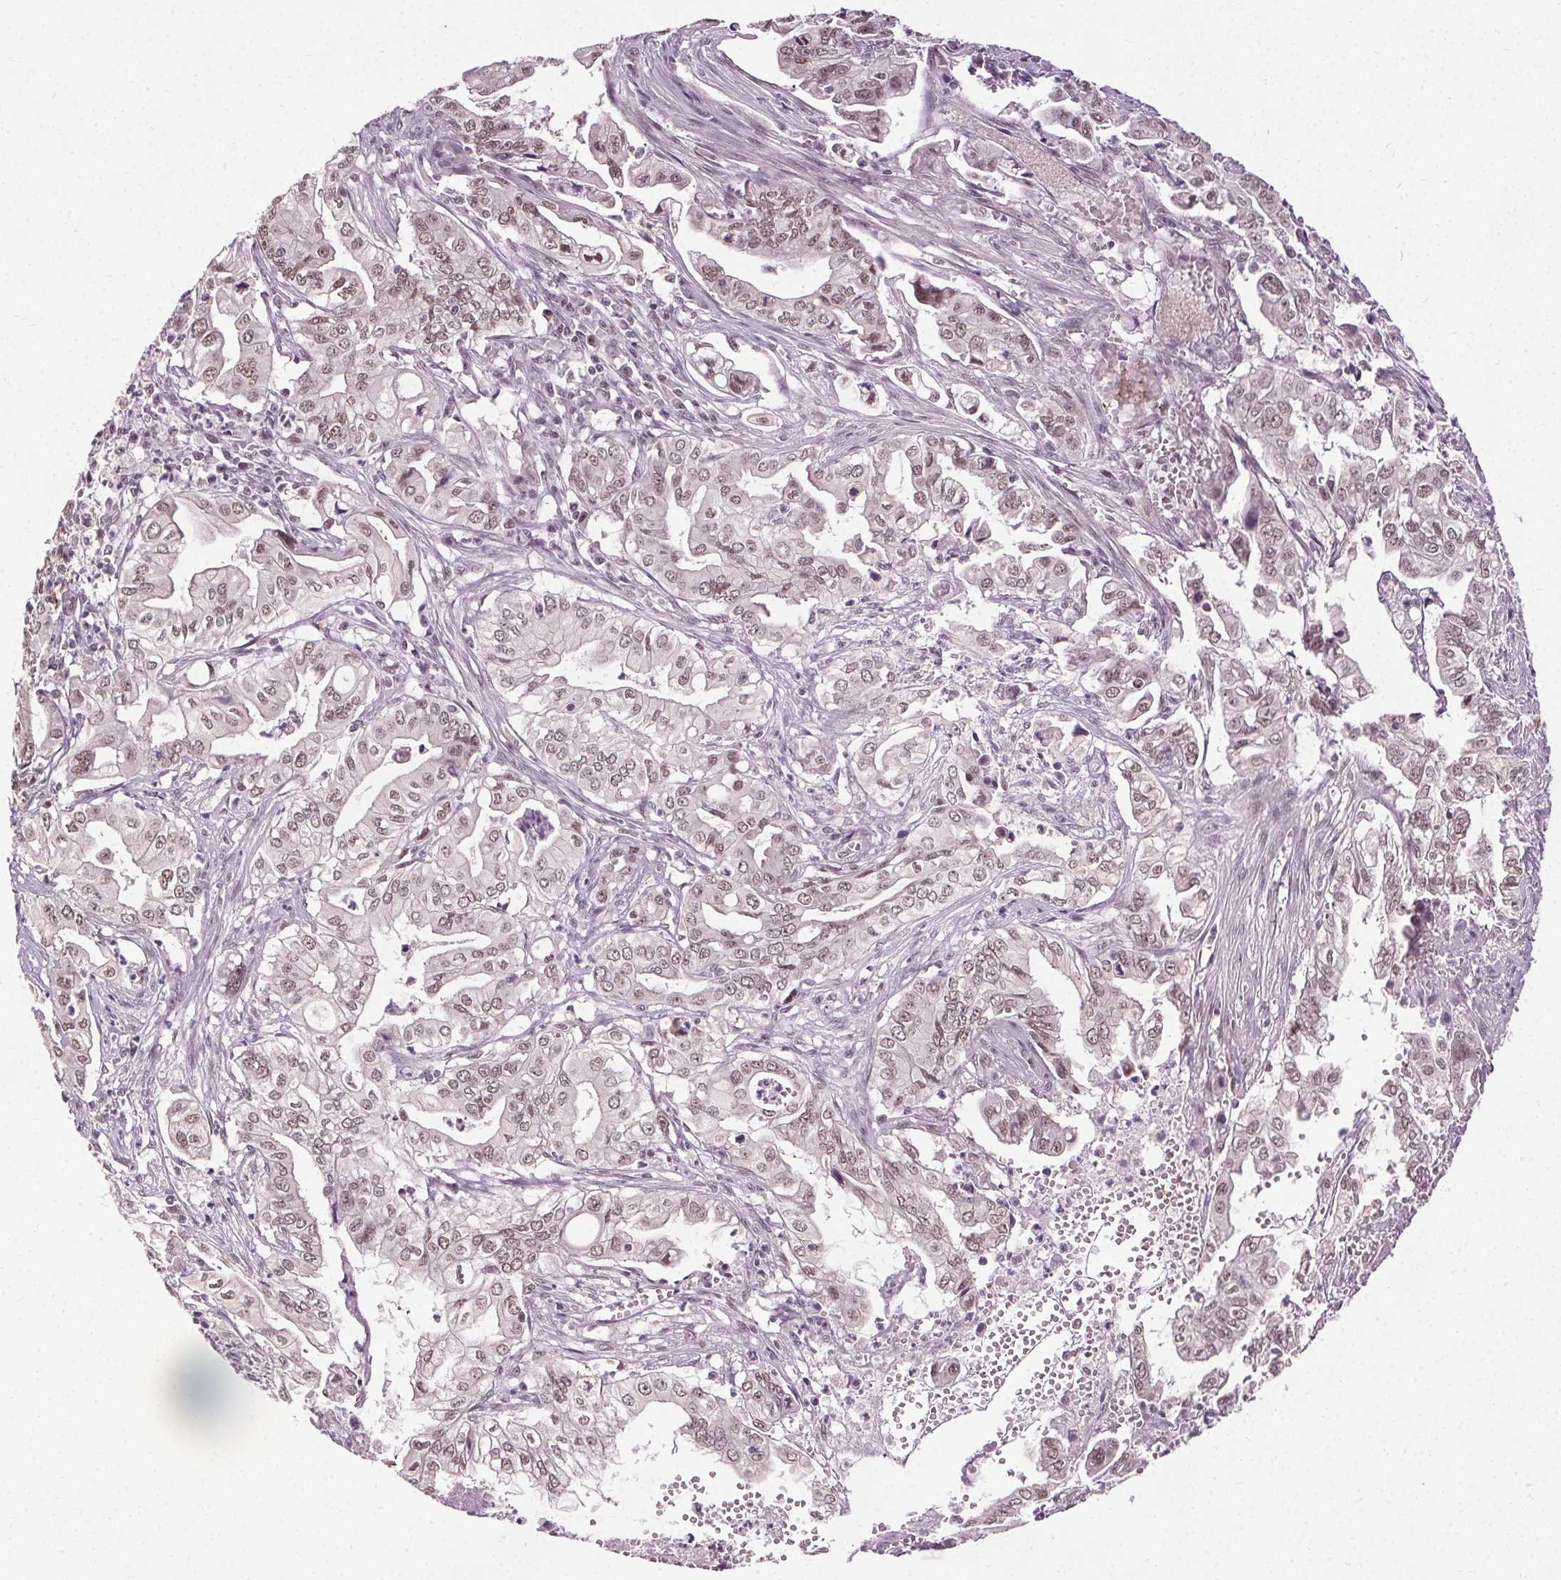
{"staining": {"intensity": "moderate", "quantity": ">75%", "location": "nuclear"}, "tissue": "pancreatic cancer", "cell_type": "Tumor cells", "image_type": "cancer", "snomed": [{"axis": "morphology", "description": "Adenocarcinoma, NOS"}, {"axis": "topography", "description": "Pancreas"}], "caption": "Moderate nuclear positivity for a protein is appreciated in about >75% of tumor cells of pancreatic cancer using immunohistochemistry (IHC).", "gene": "MED6", "patient": {"sex": "male", "age": 68}}